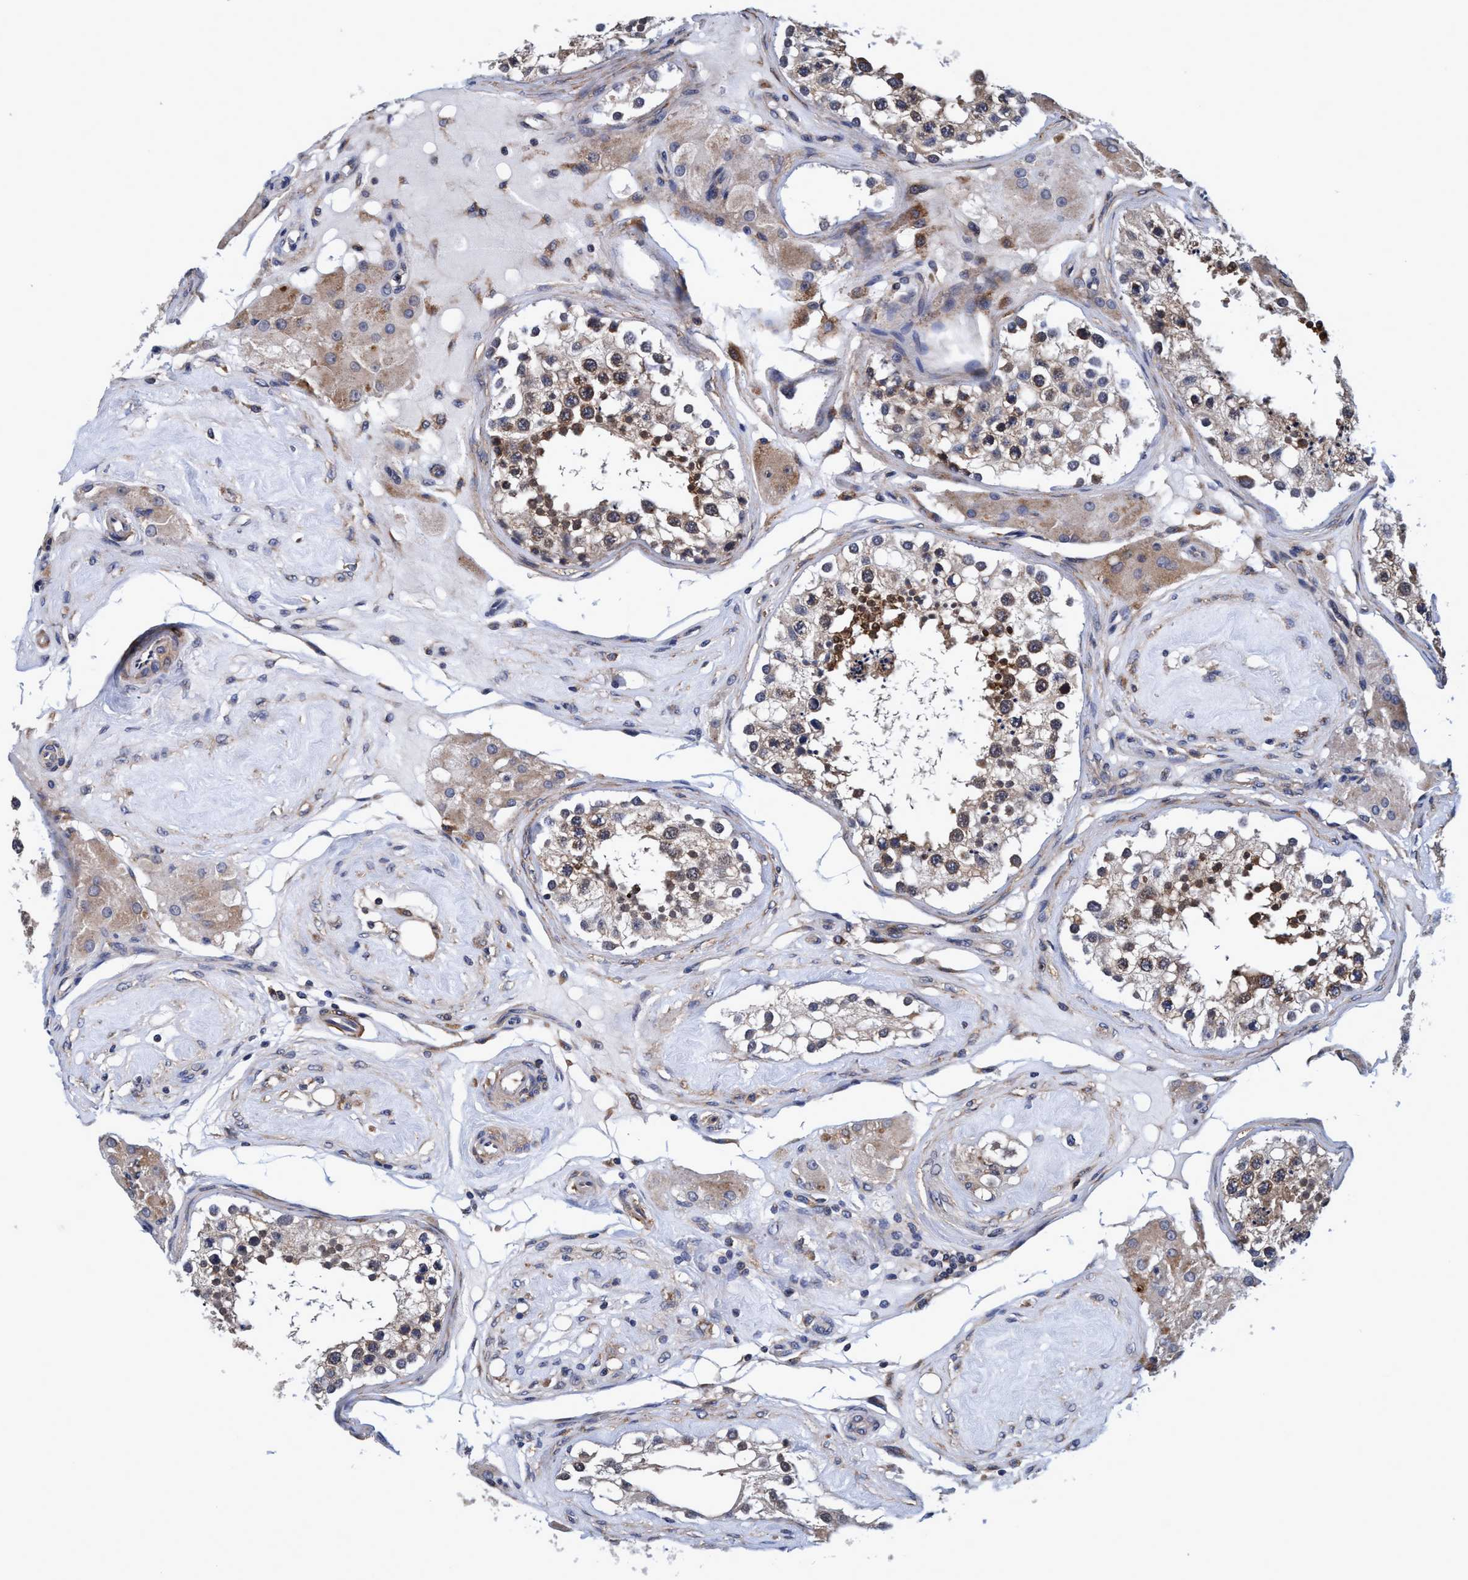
{"staining": {"intensity": "moderate", "quantity": ">75%", "location": "cytoplasmic/membranous"}, "tissue": "testis", "cell_type": "Cells in seminiferous ducts", "image_type": "normal", "snomed": [{"axis": "morphology", "description": "Normal tissue, NOS"}, {"axis": "topography", "description": "Testis"}], "caption": "Unremarkable testis demonstrates moderate cytoplasmic/membranous positivity in approximately >75% of cells in seminiferous ducts (IHC, brightfield microscopy, high magnification)..", "gene": "CALCOCO2", "patient": {"sex": "male", "age": 68}}